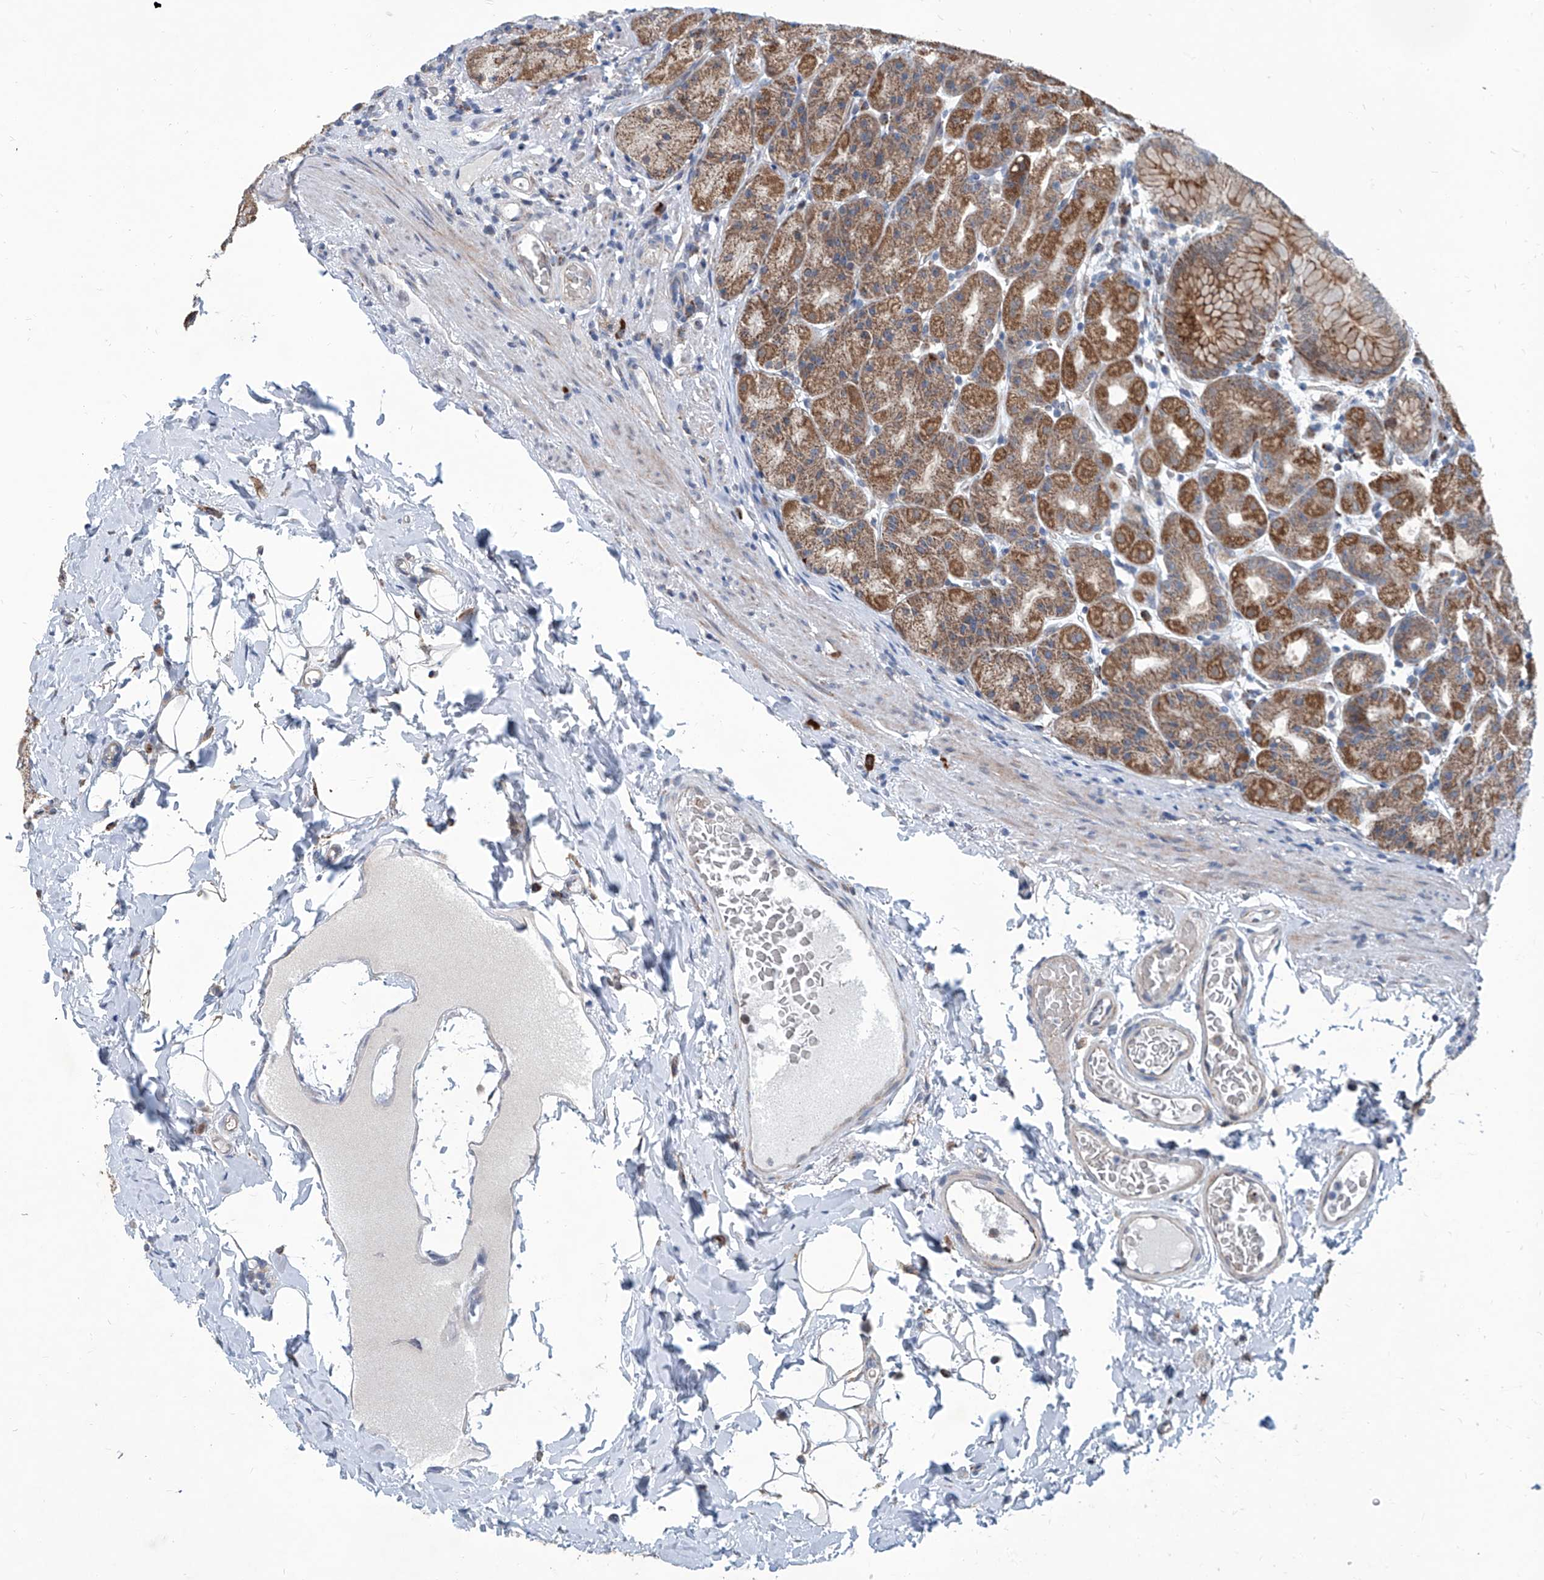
{"staining": {"intensity": "strong", "quantity": "25%-75%", "location": "cytoplasmic/membranous"}, "tissue": "stomach", "cell_type": "Glandular cells", "image_type": "normal", "snomed": [{"axis": "morphology", "description": "Normal tissue, NOS"}, {"axis": "topography", "description": "Stomach, upper"}], "caption": "A high amount of strong cytoplasmic/membranous positivity is present in approximately 25%-75% of glandular cells in normal stomach. Using DAB (3,3'-diaminobenzidine) (brown) and hematoxylin (blue) stains, captured at high magnification using brightfield microscopy.", "gene": "USP48", "patient": {"sex": "male", "age": 68}}